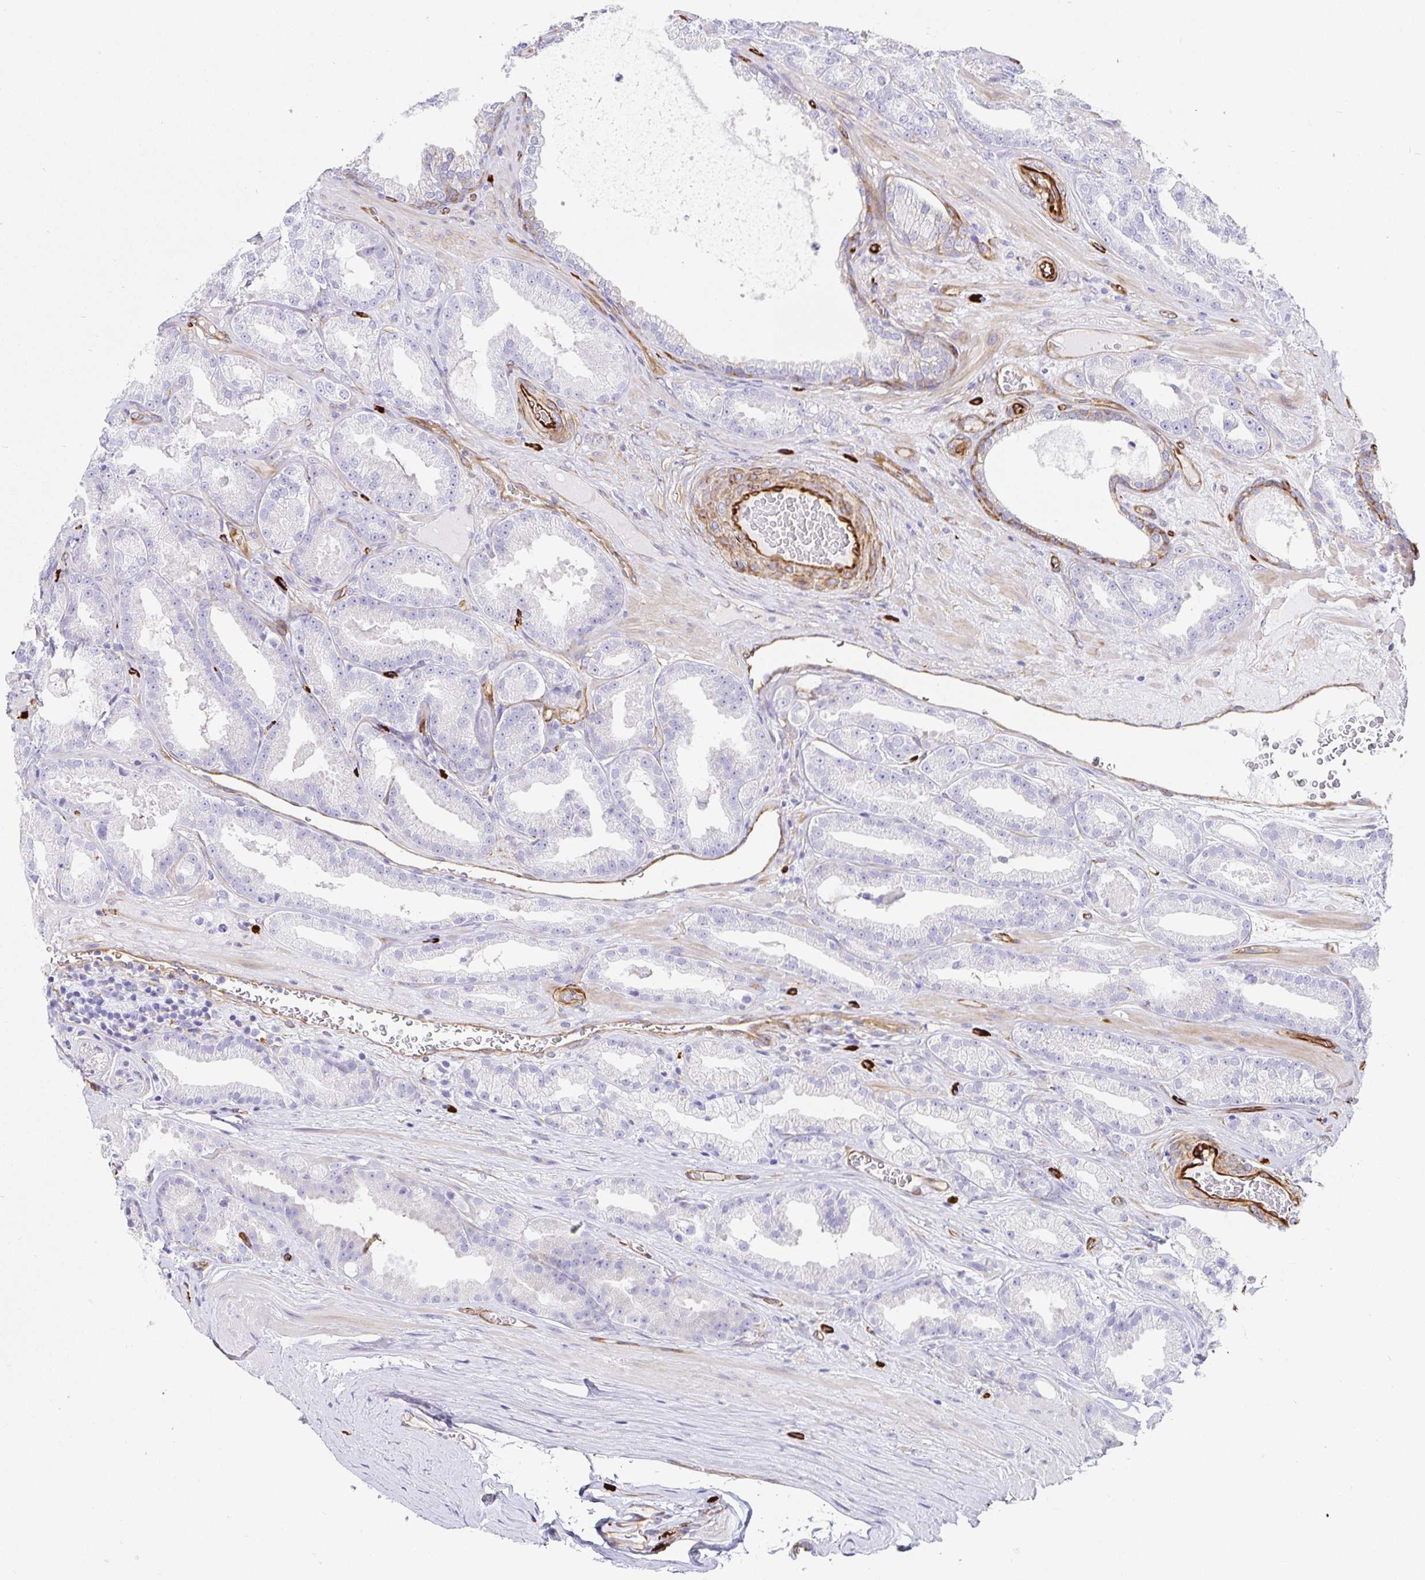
{"staining": {"intensity": "negative", "quantity": "none", "location": "none"}, "tissue": "prostate cancer", "cell_type": "Tumor cells", "image_type": "cancer", "snomed": [{"axis": "morphology", "description": "Adenocarcinoma, Low grade"}, {"axis": "topography", "description": "Prostate"}], "caption": "Immunohistochemistry (IHC) photomicrograph of human prostate cancer (adenocarcinoma (low-grade)) stained for a protein (brown), which displays no positivity in tumor cells.", "gene": "DOCK1", "patient": {"sex": "male", "age": 61}}